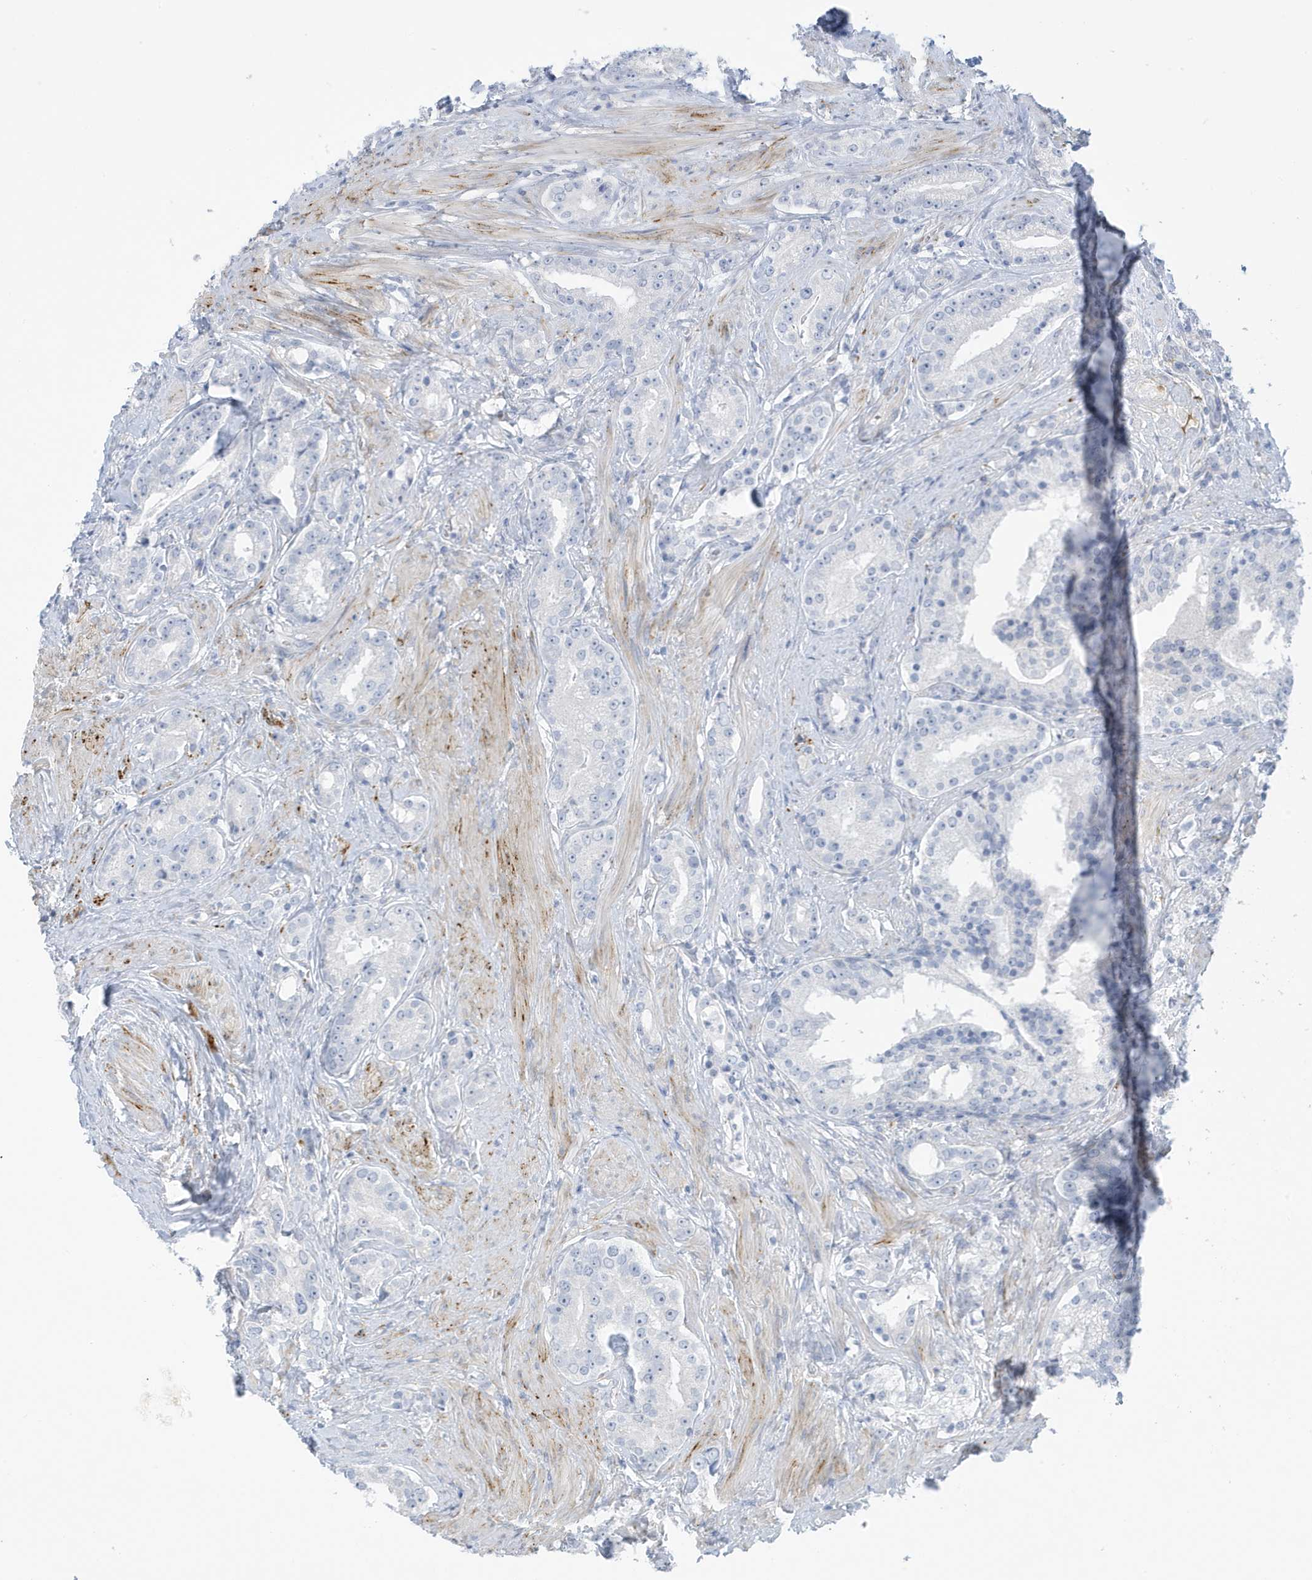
{"staining": {"intensity": "negative", "quantity": "none", "location": "none"}, "tissue": "prostate cancer", "cell_type": "Tumor cells", "image_type": "cancer", "snomed": [{"axis": "morphology", "description": "Adenocarcinoma, High grade"}, {"axis": "topography", "description": "Prostate"}], "caption": "The immunohistochemistry photomicrograph has no significant staining in tumor cells of prostate cancer (adenocarcinoma (high-grade)) tissue.", "gene": "PERM1", "patient": {"sex": "male", "age": 58}}